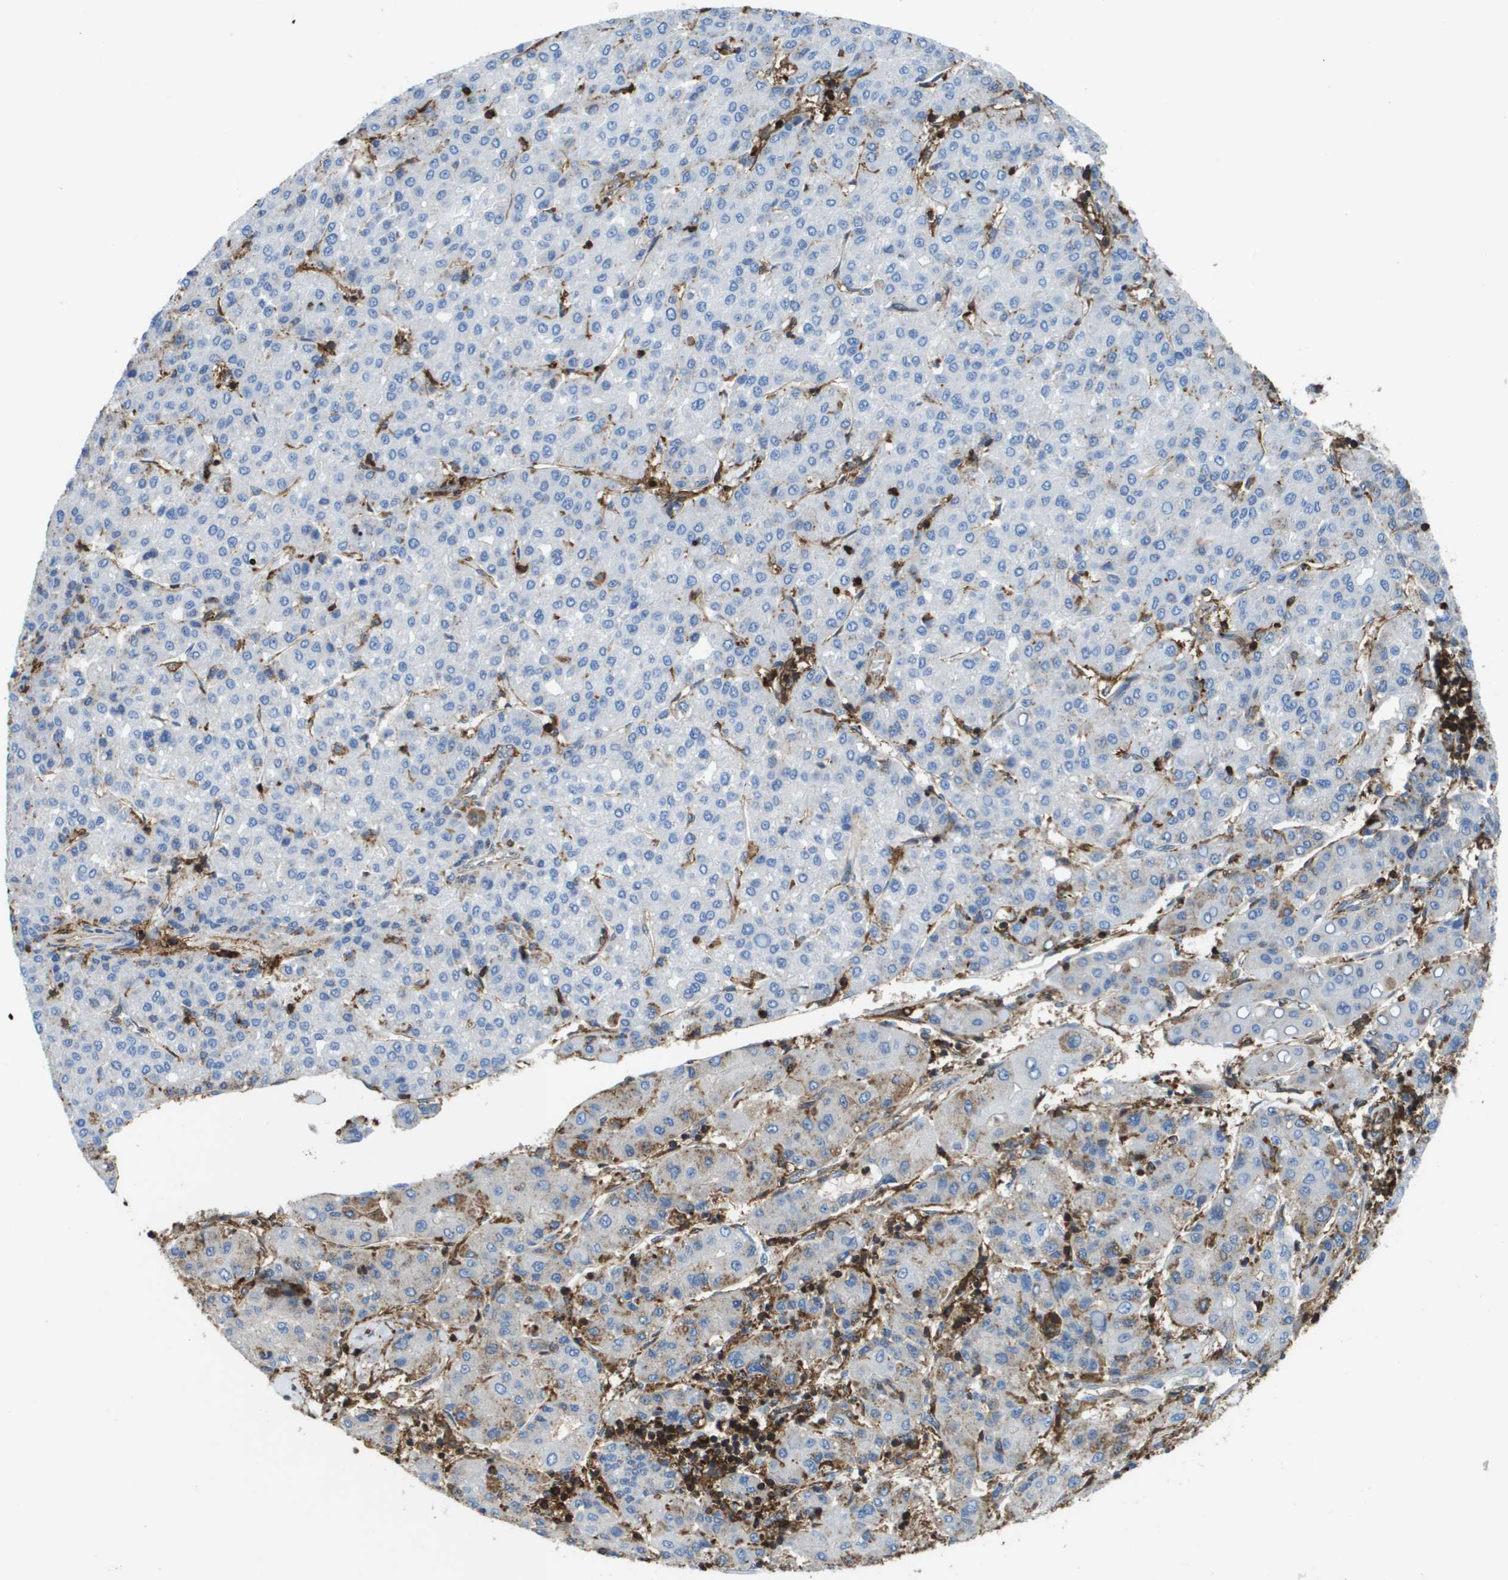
{"staining": {"intensity": "negative", "quantity": "none", "location": "none"}, "tissue": "liver cancer", "cell_type": "Tumor cells", "image_type": "cancer", "snomed": [{"axis": "morphology", "description": "Carcinoma, Hepatocellular, NOS"}, {"axis": "topography", "description": "Liver"}], "caption": "Tumor cells show no significant staining in liver hepatocellular carcinoma.", "gene": "PASK", "patient": {"sex": "male", "age": 65}}